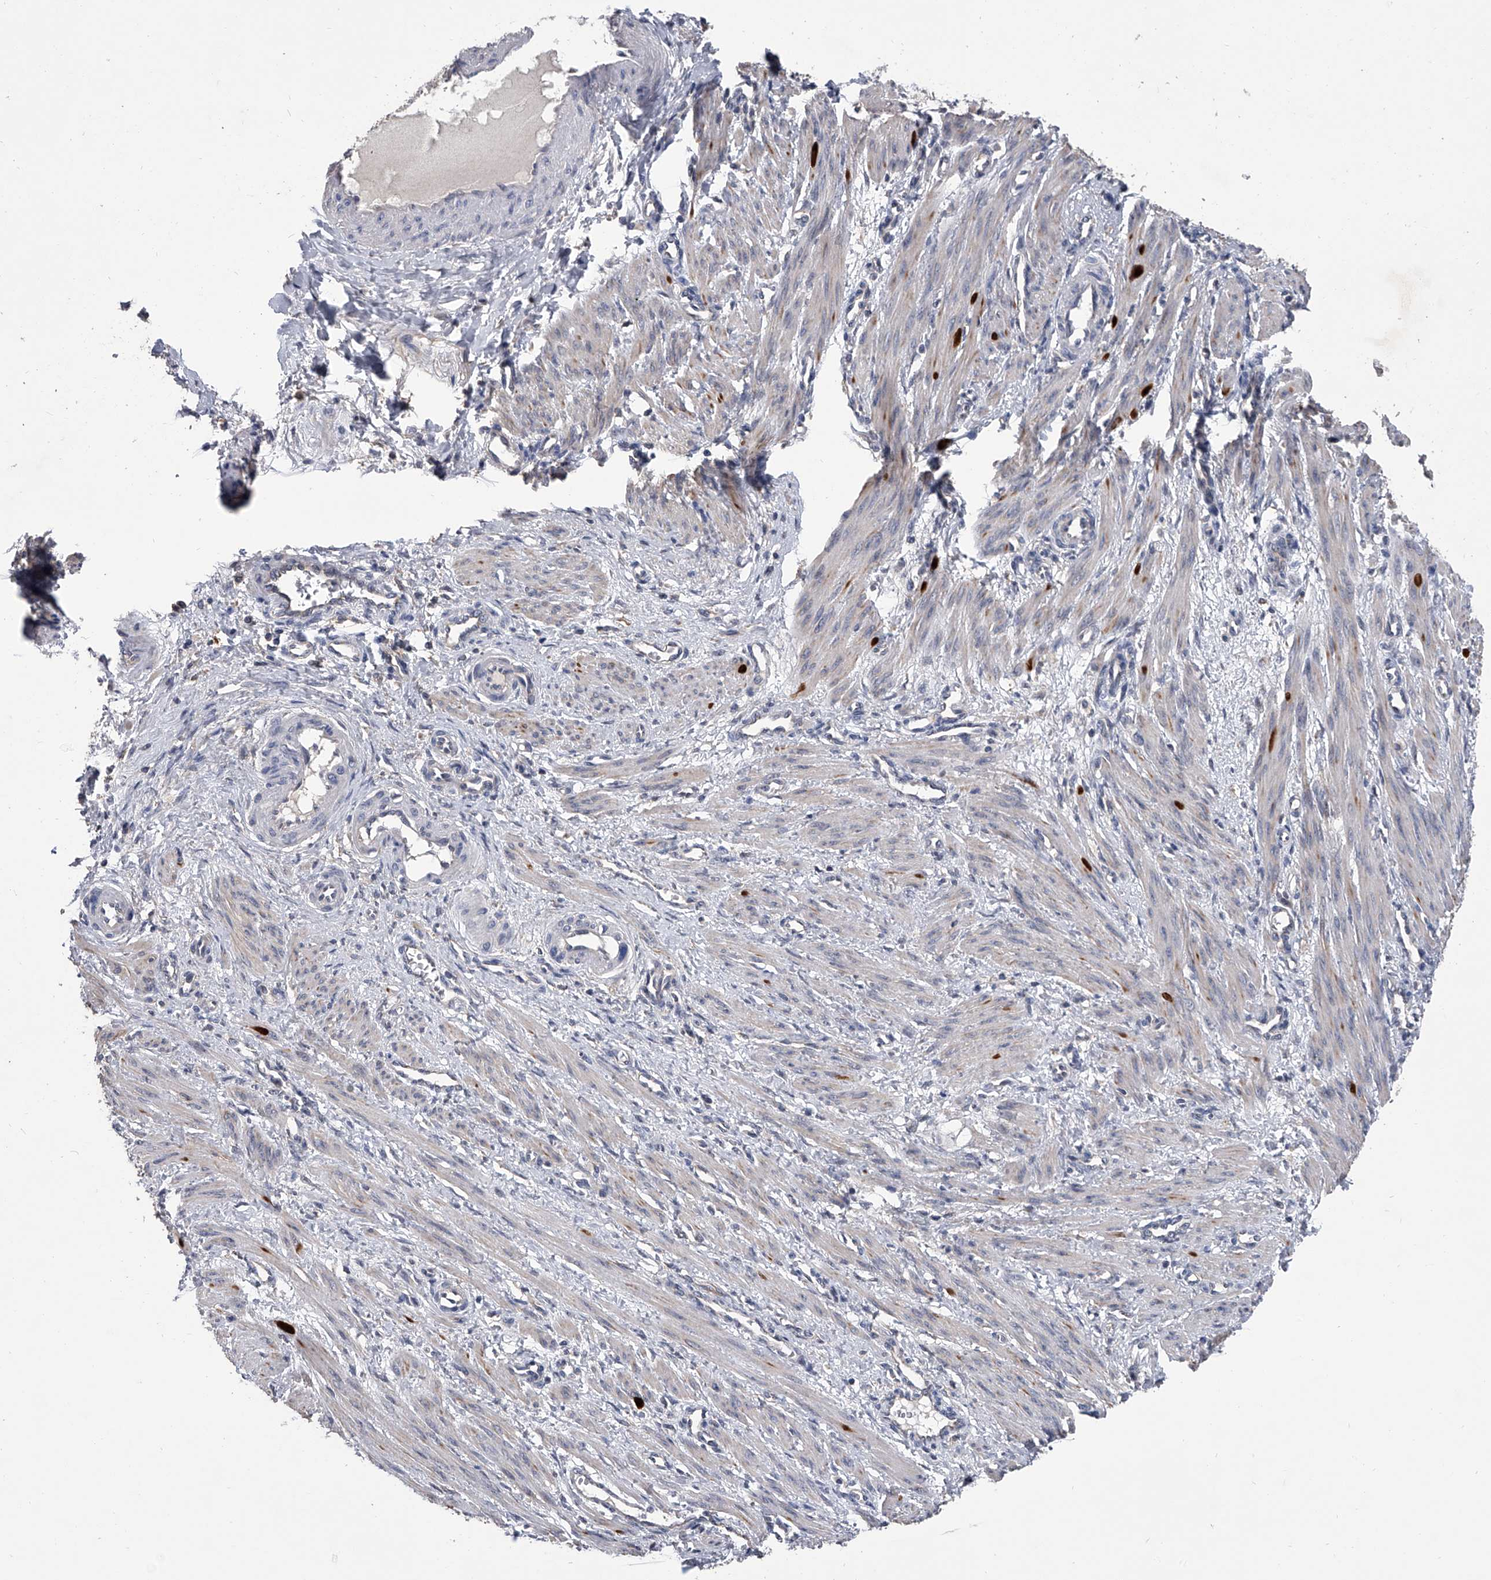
{"staining": {"intensity": "negative", "quantity": "none", "location": "none"}, "tissue": "smooth muscle", "cell_type": "Smooth muscle cells", "image_type": "normal", "snomed": [{"axis": "morphology", "description": "Normal tissue, NOS"}, {"axis": "topography", "description": "Endometrium"}], "caption": "High magnification brightfield microscopy of normal smooth muscle stained with DAB (brown) and counterstained with hematoxylin (blue): smooth muscle cells show no significant staining.", "gene": "MAP4K3", "patient": {"sex": "female", "age": 33}}